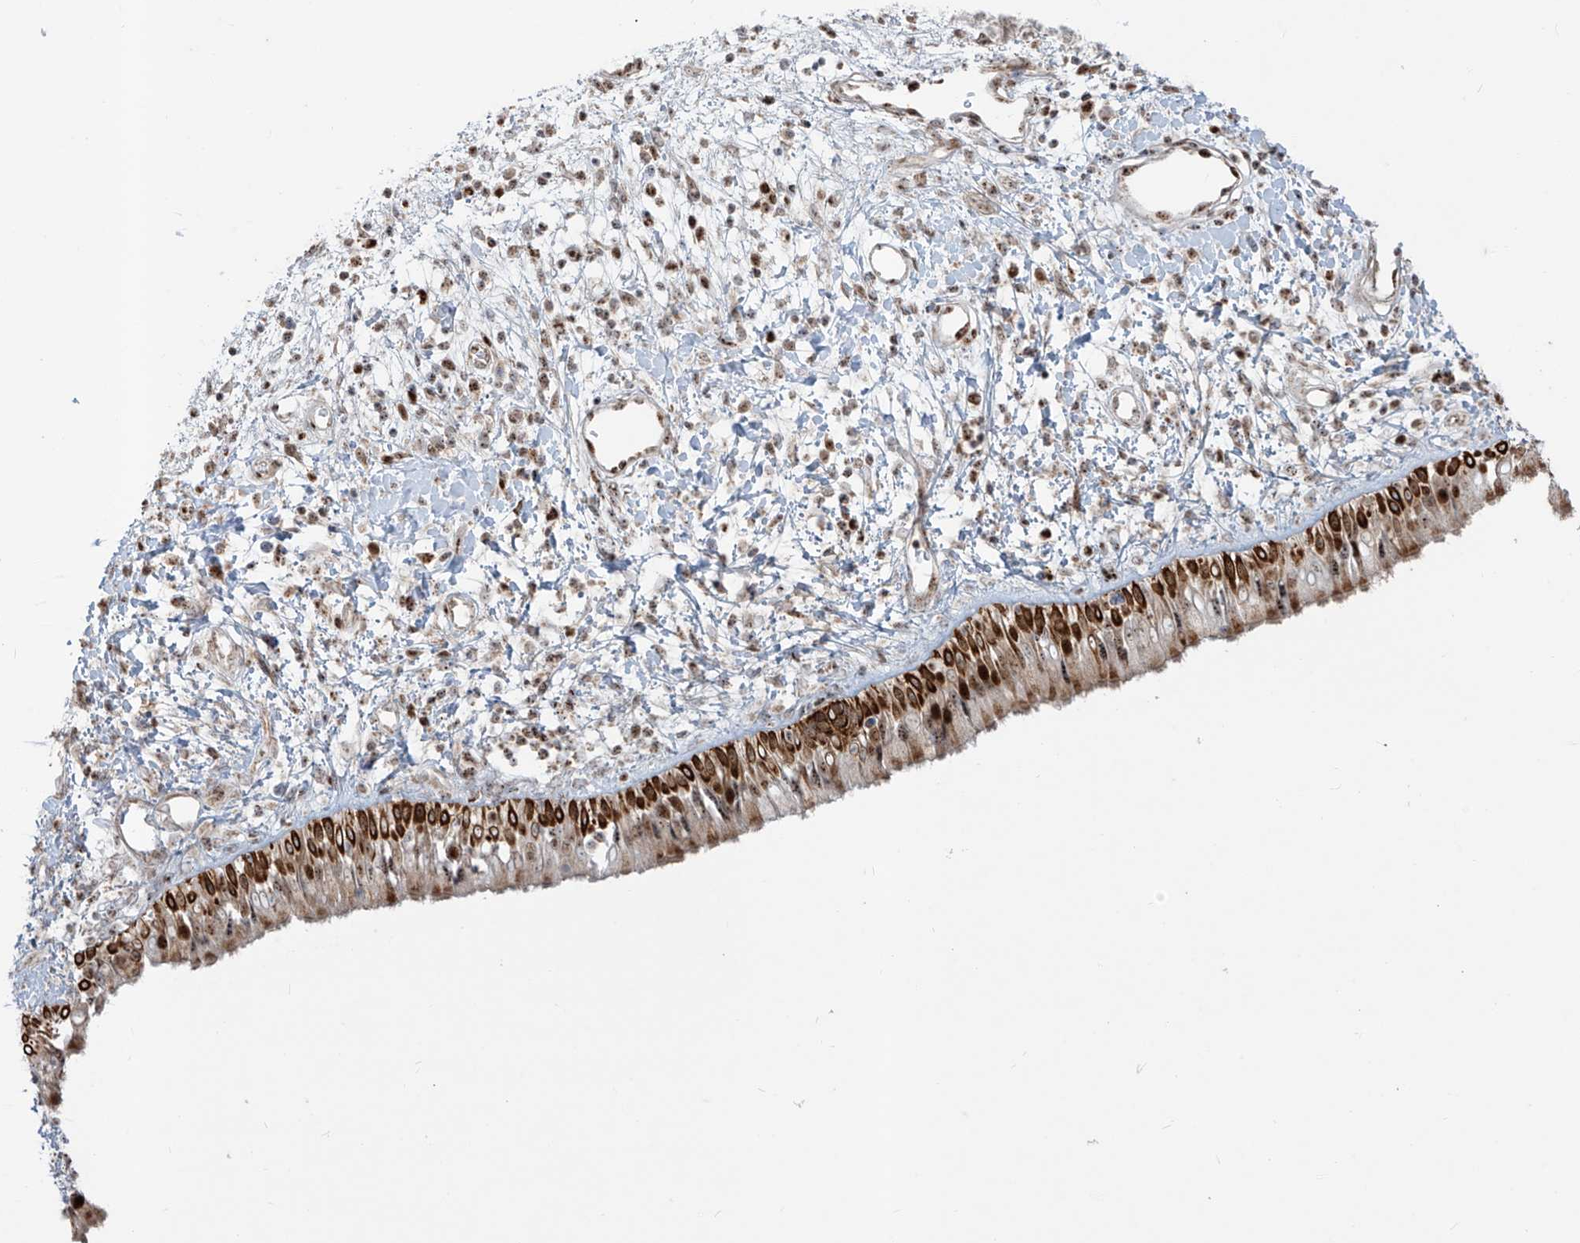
{"staining": {"intensity": "strong", "quantity": ">75%", "location": "cytoplasmic/membranous,nuclear"}, "tissue": "nasopharynx", "cell_type": "Respiratory epithelial cells", "image_type": "normal", "snomed": [{"axis": "morphology", "description": "Normal tissue, NOS"}, {"axis": "topography", "description": "Nasopharynx"}], "caption": "High-magnification brightfield microscopy of normal nasopharynx stained with DAB (brown) and counterstained with hematoxylin (blue). respiratory epithelial cells exhibit strong cytoplasmic/membranous,nuclear positivity is appreciated in approximately>75% of cells. (brown staining indicates protein expression, while blue staining denotes nuclei).", "gene": "ZBTB8A", "patient": {"sex": "male", "age": 22}}